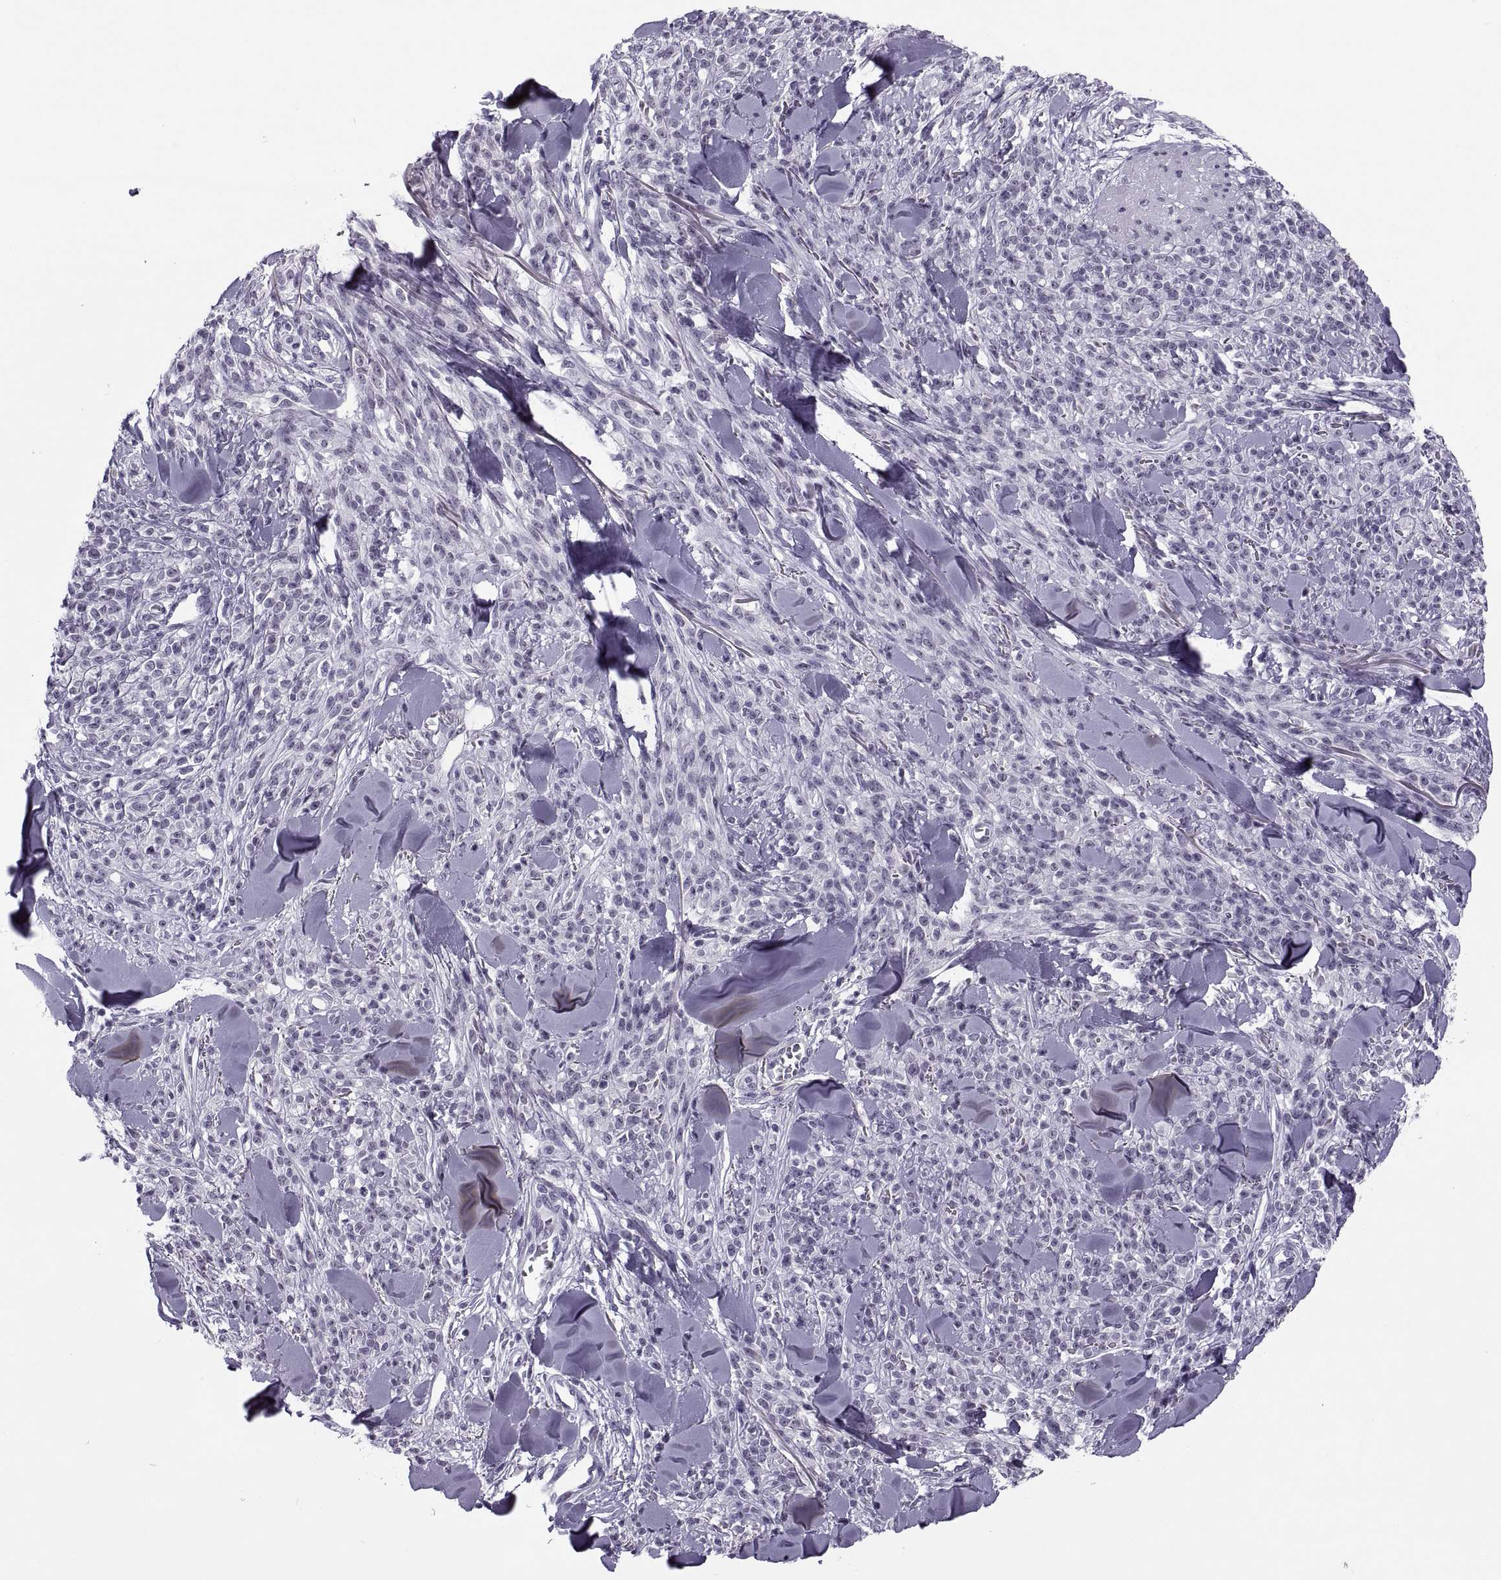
{"staining": {"intensity": "negative", "quantity": "none", "location": "none"}, "tissue": "melanoma", "cell_type": "Tumor cells", "image_type": "cancer", "snomed": [{"axis": "morphology", "description": "Malignant melanoma, NOS"}, {"axis": "topography", "description": "Skin"}, {"axis": "topography", "description": "Skin of trunk"}], "caption": "Immunohistochemistry (IHC) of human malignant melanoma displays no positivity in tumor cells.", "gene": "TBC1D3G", "patient": {"sex": "male", "age": 74}}